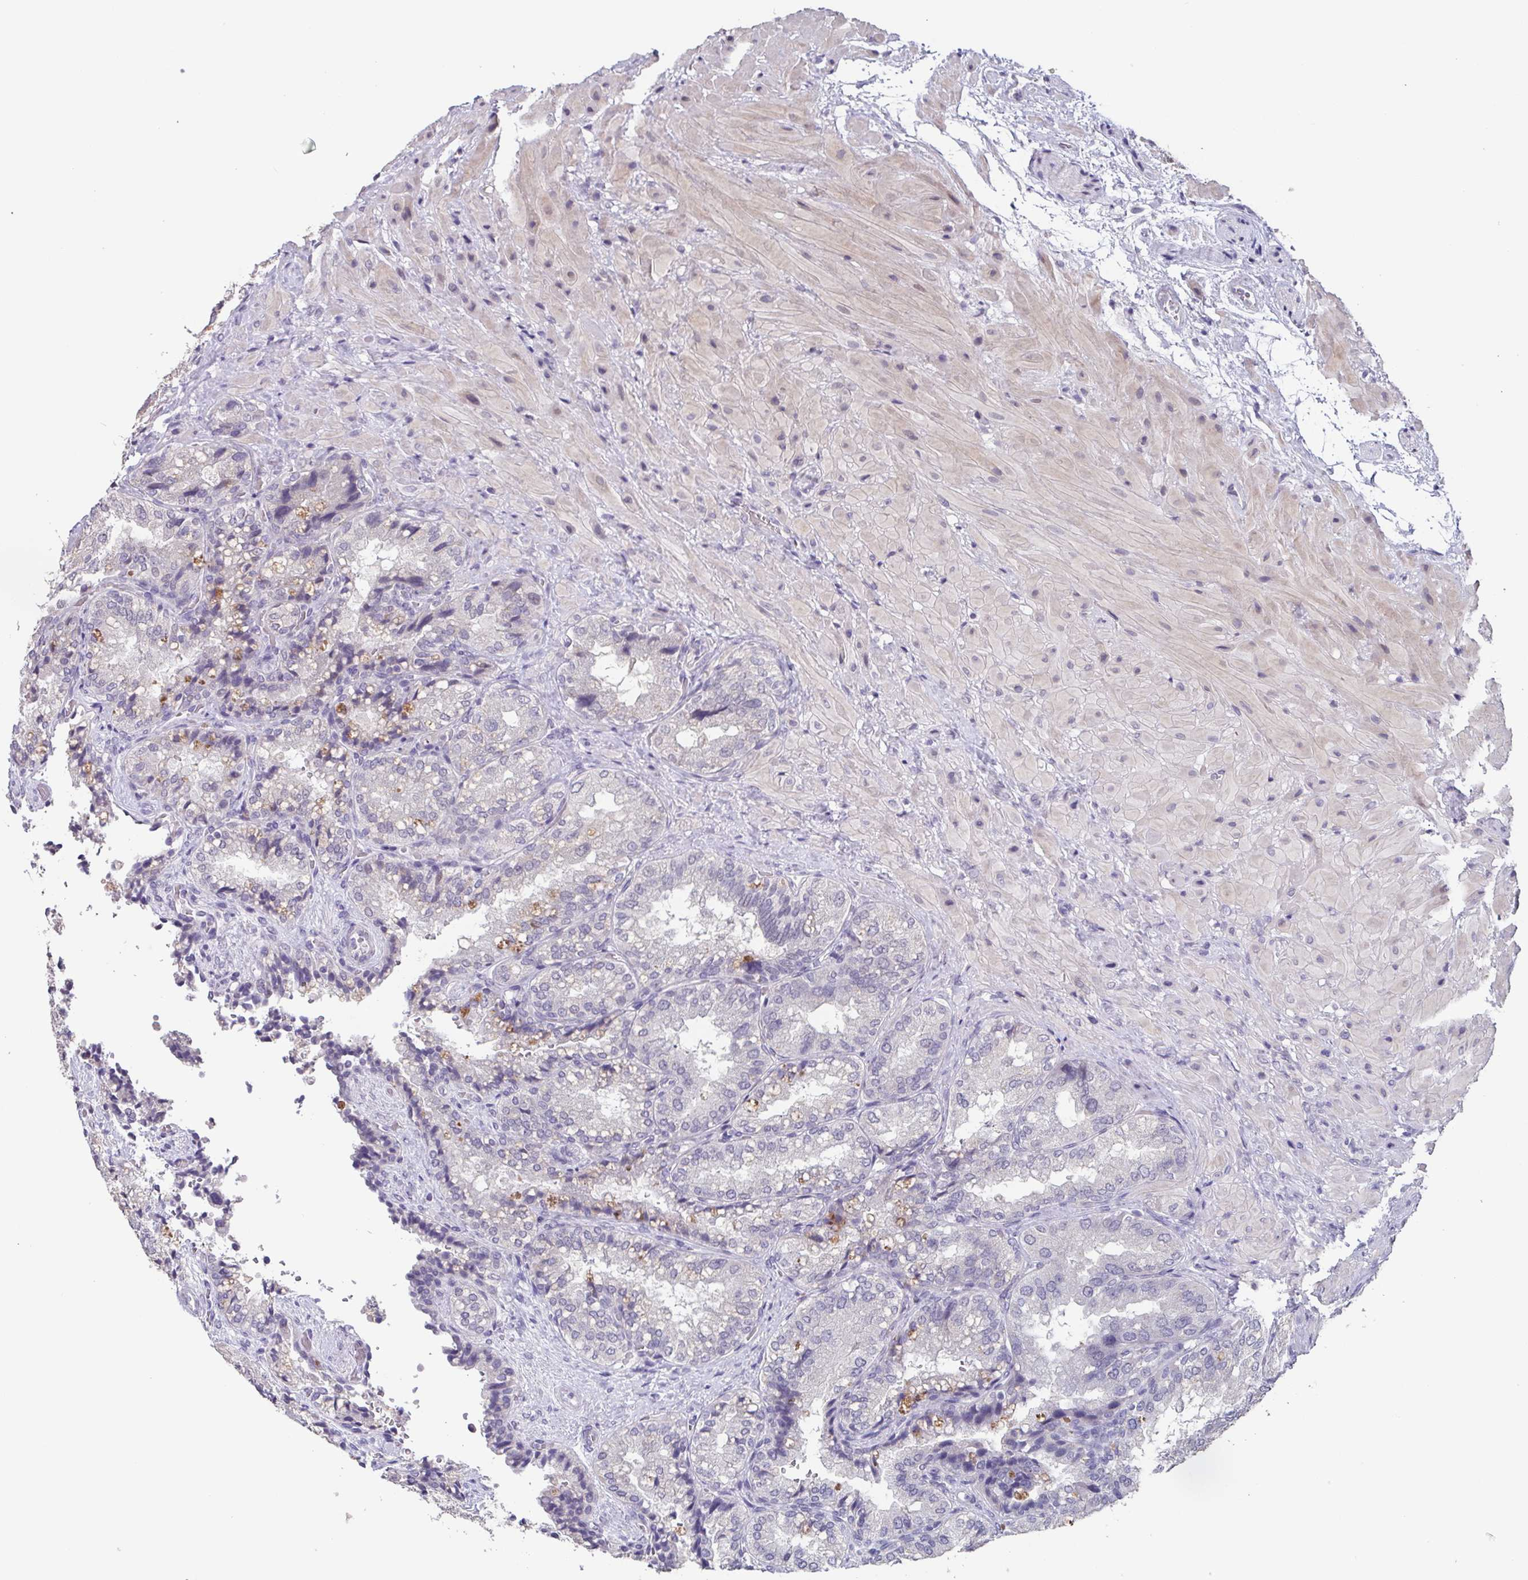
{"staining": {"intensity": "negative", "quantity": "none", "location": "none"}, "tissue": "seminal vesicle", "cell_type": "Glandular cells", "image_type": "normal", "snomed": [{"axis": "morphology", "description": "Normal tissue, NOS"}, {"axis": "topography", "description": "Seminal veicle"}], "caption": "The immunohistochemistry histopathology image has no significant staining in glandular cells of seminal vesicle. (DAB (3,3'-diaminobenzidine) immunohistochemistry (IHC), high magnification).", "gene": "GHRL", "patient": {"sex": "male", "age": 57}}